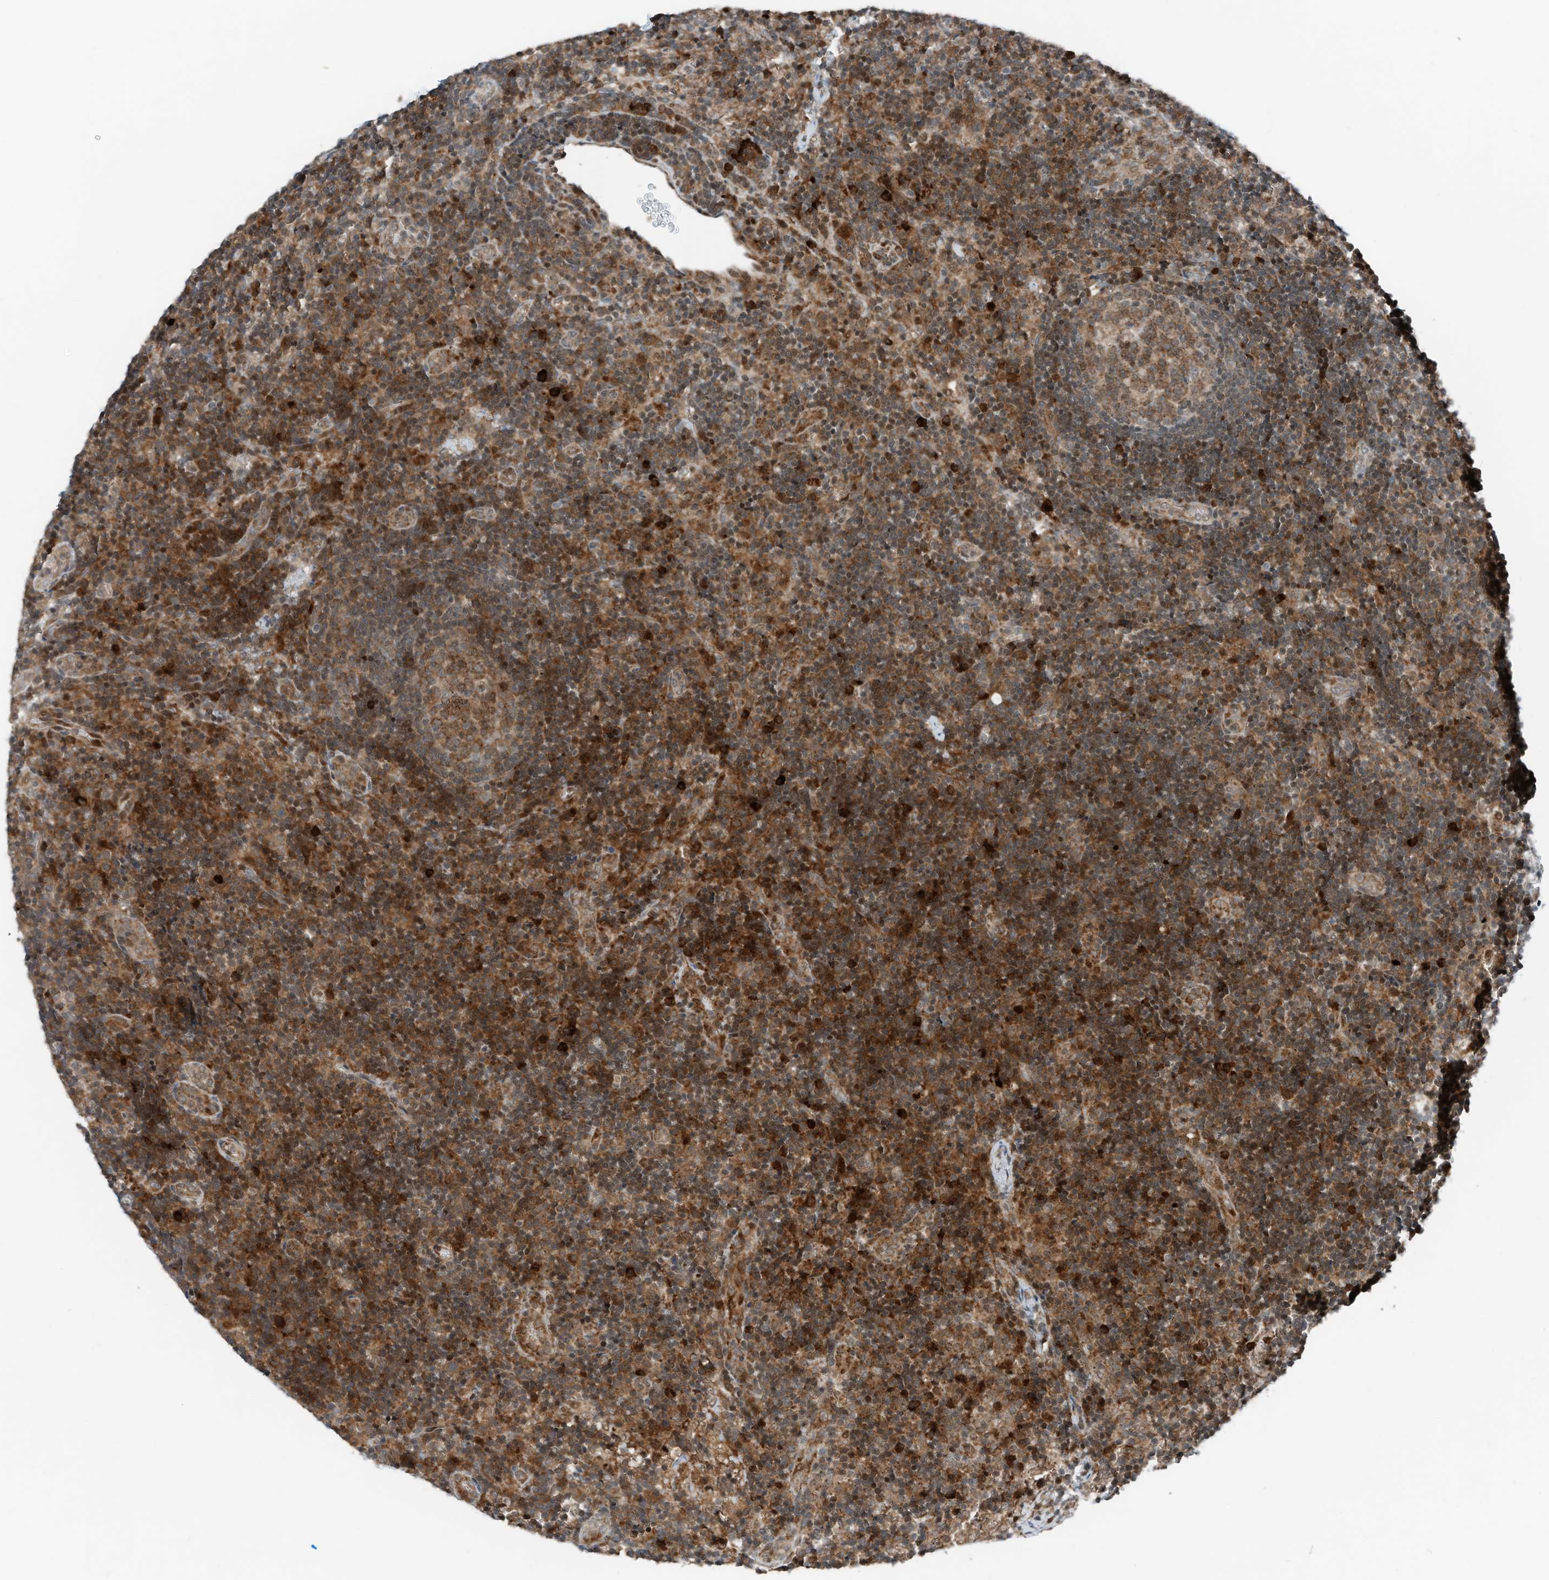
{"staining": {"intensity": "moderate", "quantity": "25%-75%", "location": "cytoplasmic/membranous"}, "tissue": "lymph node", "cell_type": "Germinal center cells", "image_type": "normal", "snomed": [{"axis": "morphology", "description": "Normal tissue, NOS"}, {"axis": "topography", "description": "Lymph node"}], "caption": "Moderate cytoplasmic/membranous positivity is appreciated in approximately 25%-75% of germinal center cells in unremarkable lymph node.", "gene": "RMND1", "patient": {"sex": "female", "age": 22}}